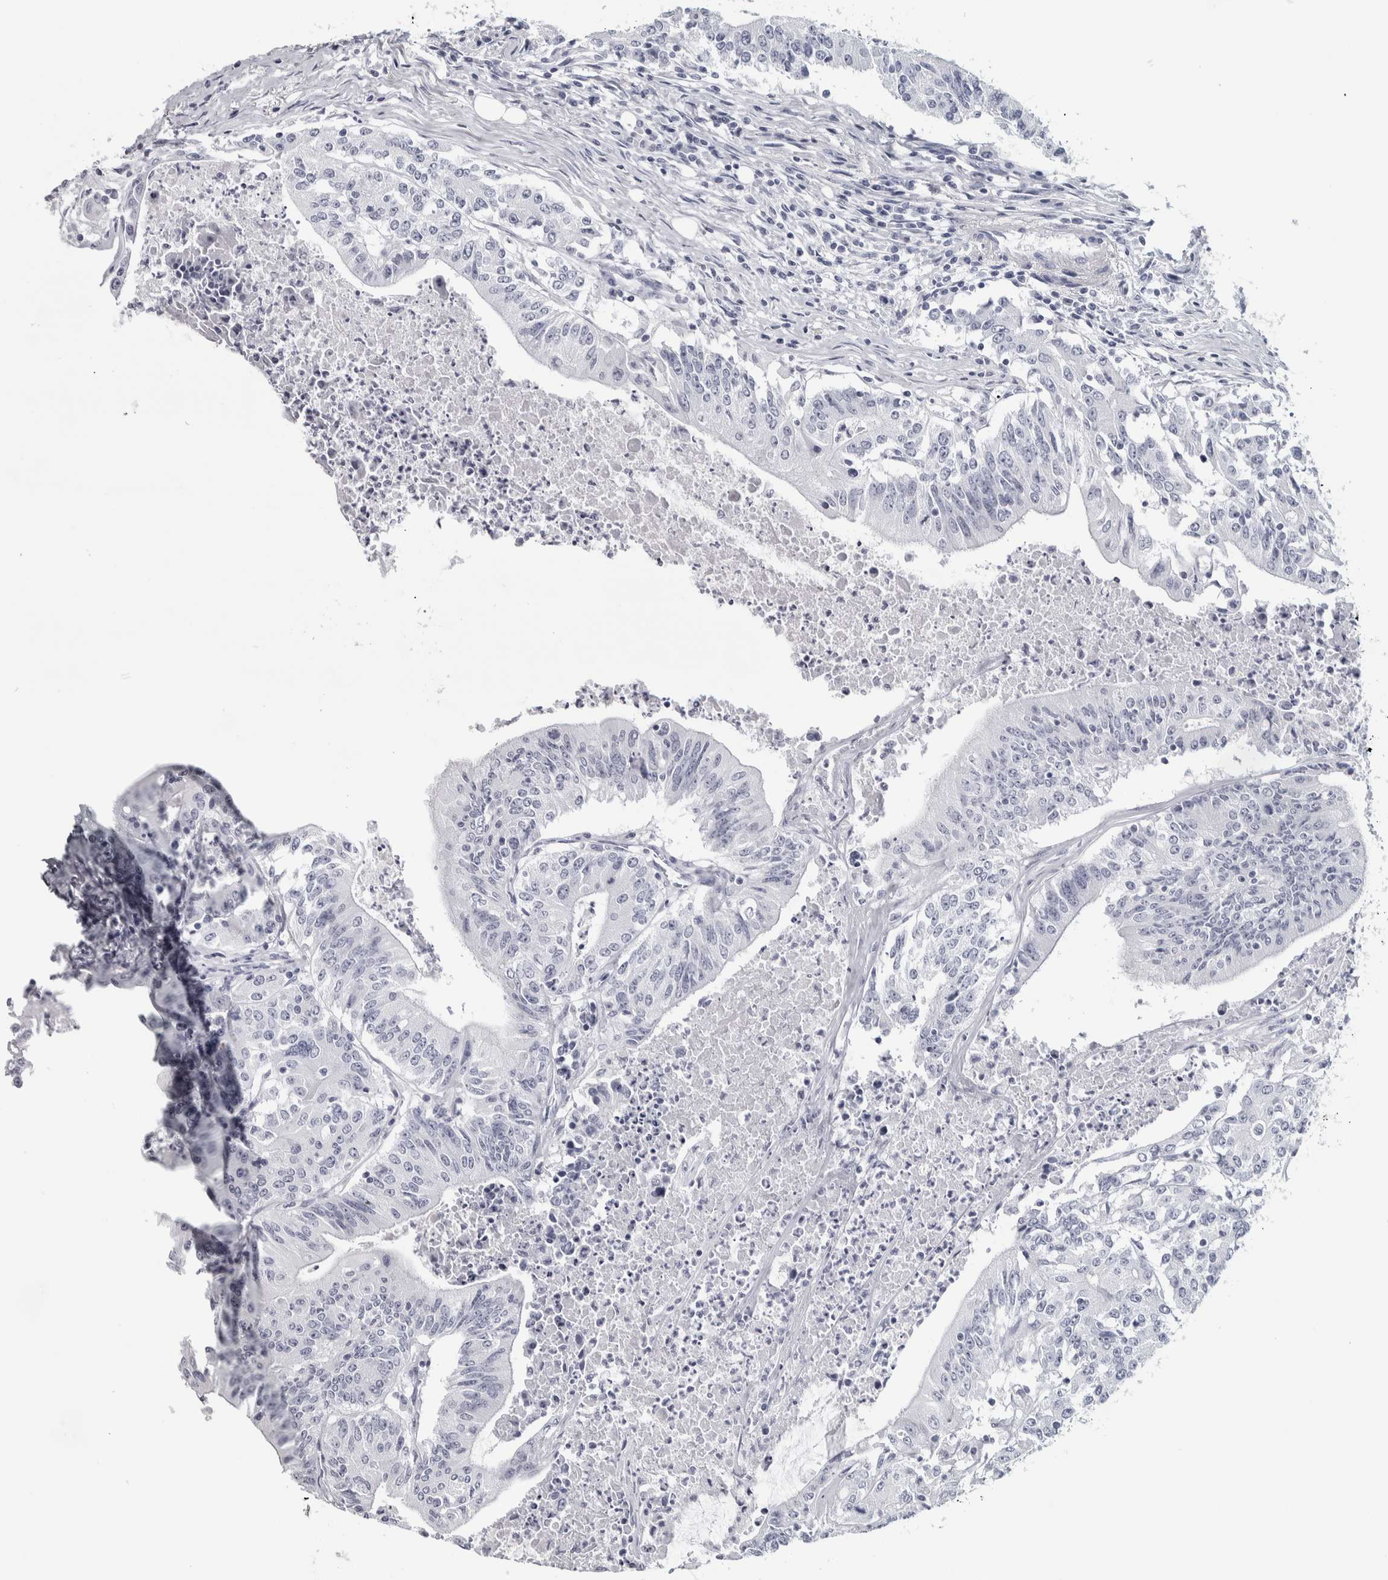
{"staining": {"intensity": "negative", "quantity": "none", "location": "none"}, "tissue": "colorectal cancer", "cell_type": "Tumor cells", "image_type": "cancer", "snomed": [{"axis": "morphology", "description": "Adenocarcinoma, NOS"}, {"axis": "topography", "description": "Colon"}], "caption": "Immunohistochemistry histopathology image of colorectal cancer stained for a protein (brown), which shows no positivity in tumor cells. Nuclei are stained in blue.", "gene": "NECAB1", "patient": {"sex": "female", "age": 77}}